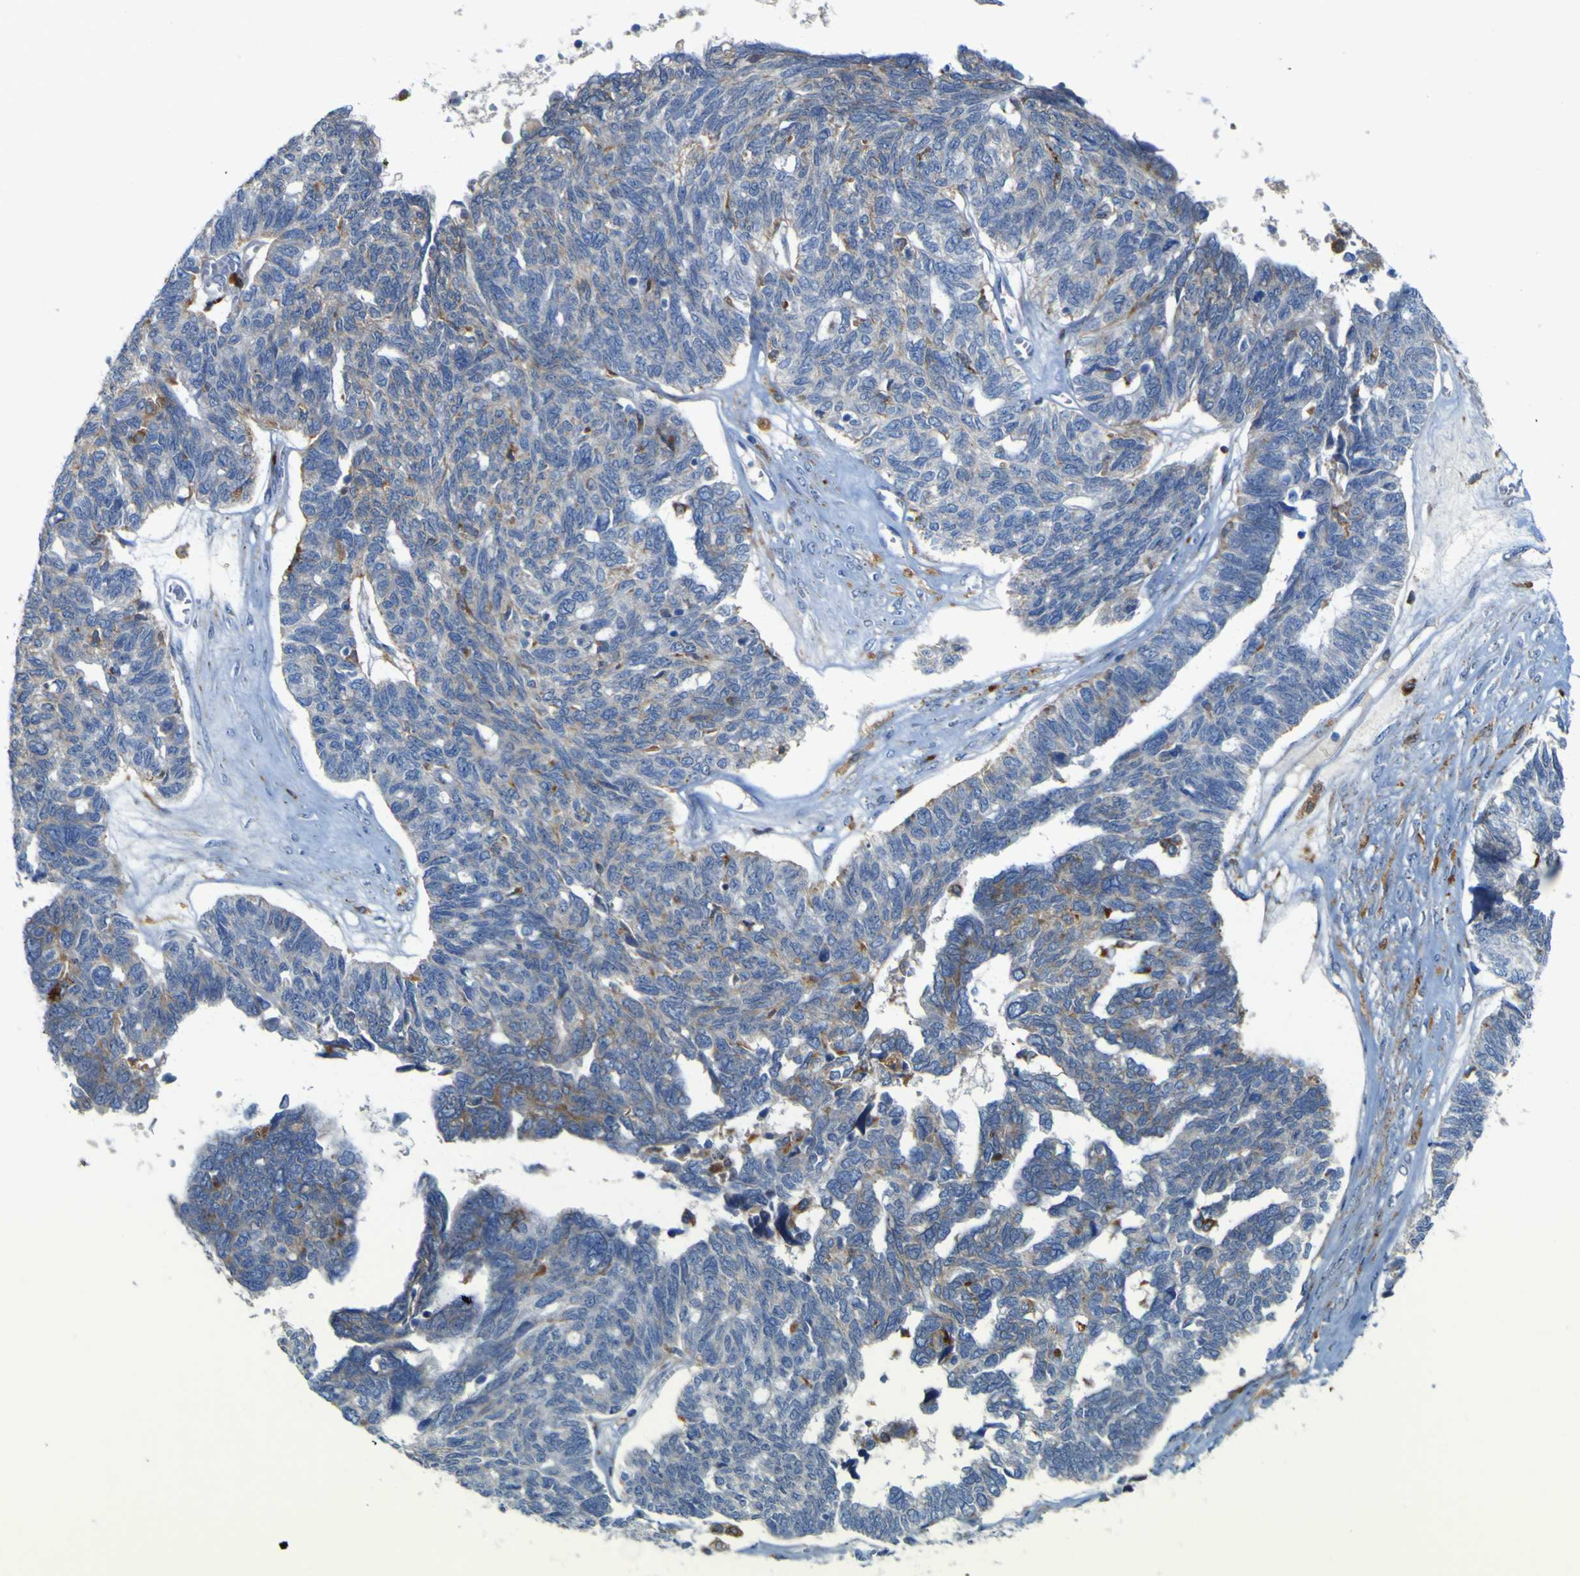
{"staining": {"intensity": "strong", "quantity": "<25%", "location": "cytoplasmic/membranous"}, "tissue": "ovarian cancer", "cell_type": "Tumor cells", "image_type": "cancer", "snomed": [{"axis": "morphology", "description": "Cystadenocarcinoma, serous, NOS"}, {"axis": "topography", "description": "Ovary"}], "caption": "Ovarian cancer (serous cystadenocarcinoma) was stained to show a protein in brown. There is medium levels of strong cytoplasmic/membranous positivity in about <25% of tumor cells.", "gene": "PTPRF", "patient": {"sex": "female", "age": 79}}